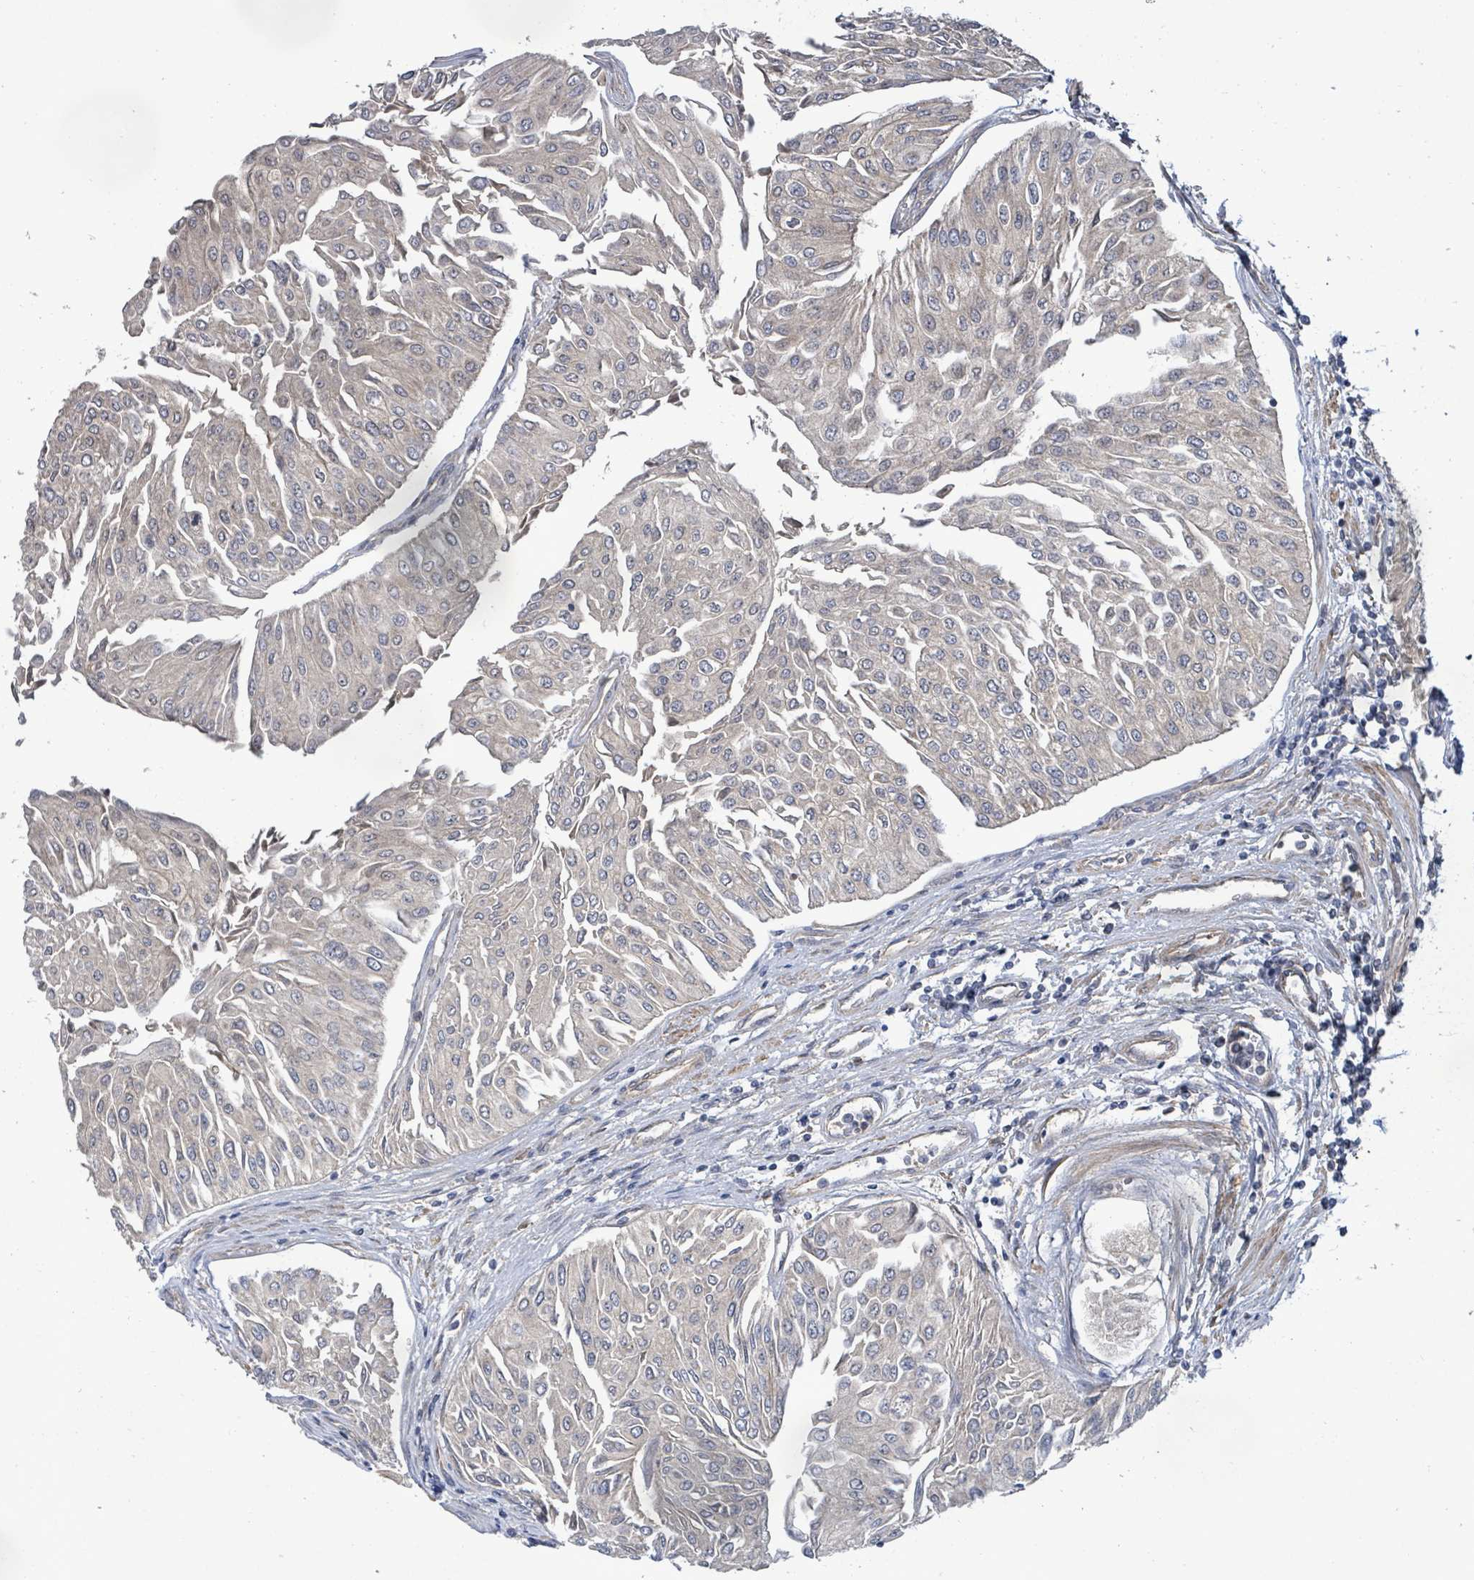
{"staining": {"intensity": "weak", "quantity": "<25%", "location": "cytoplasmic/membranous"}, "tissue": "urothelial cancer", "cell_type": "Tumor cells", "image_type": "cancer", "snomed": [{"axis": "morphology", "description": "Urothelial carcinoma, Low grade"}, {"axis": "topography", "description": "Urinary bladder"}], "caption": "A photomicrograph of human urothelial carcinoma (low-grade) is negative for staining in tumor cells. (DAB immunohistochemistry (IHC) visualized using brightfield microscopy, high magnification).", "gene": "KBTBD11", "patient": {"sex": "male", "age": 67}}